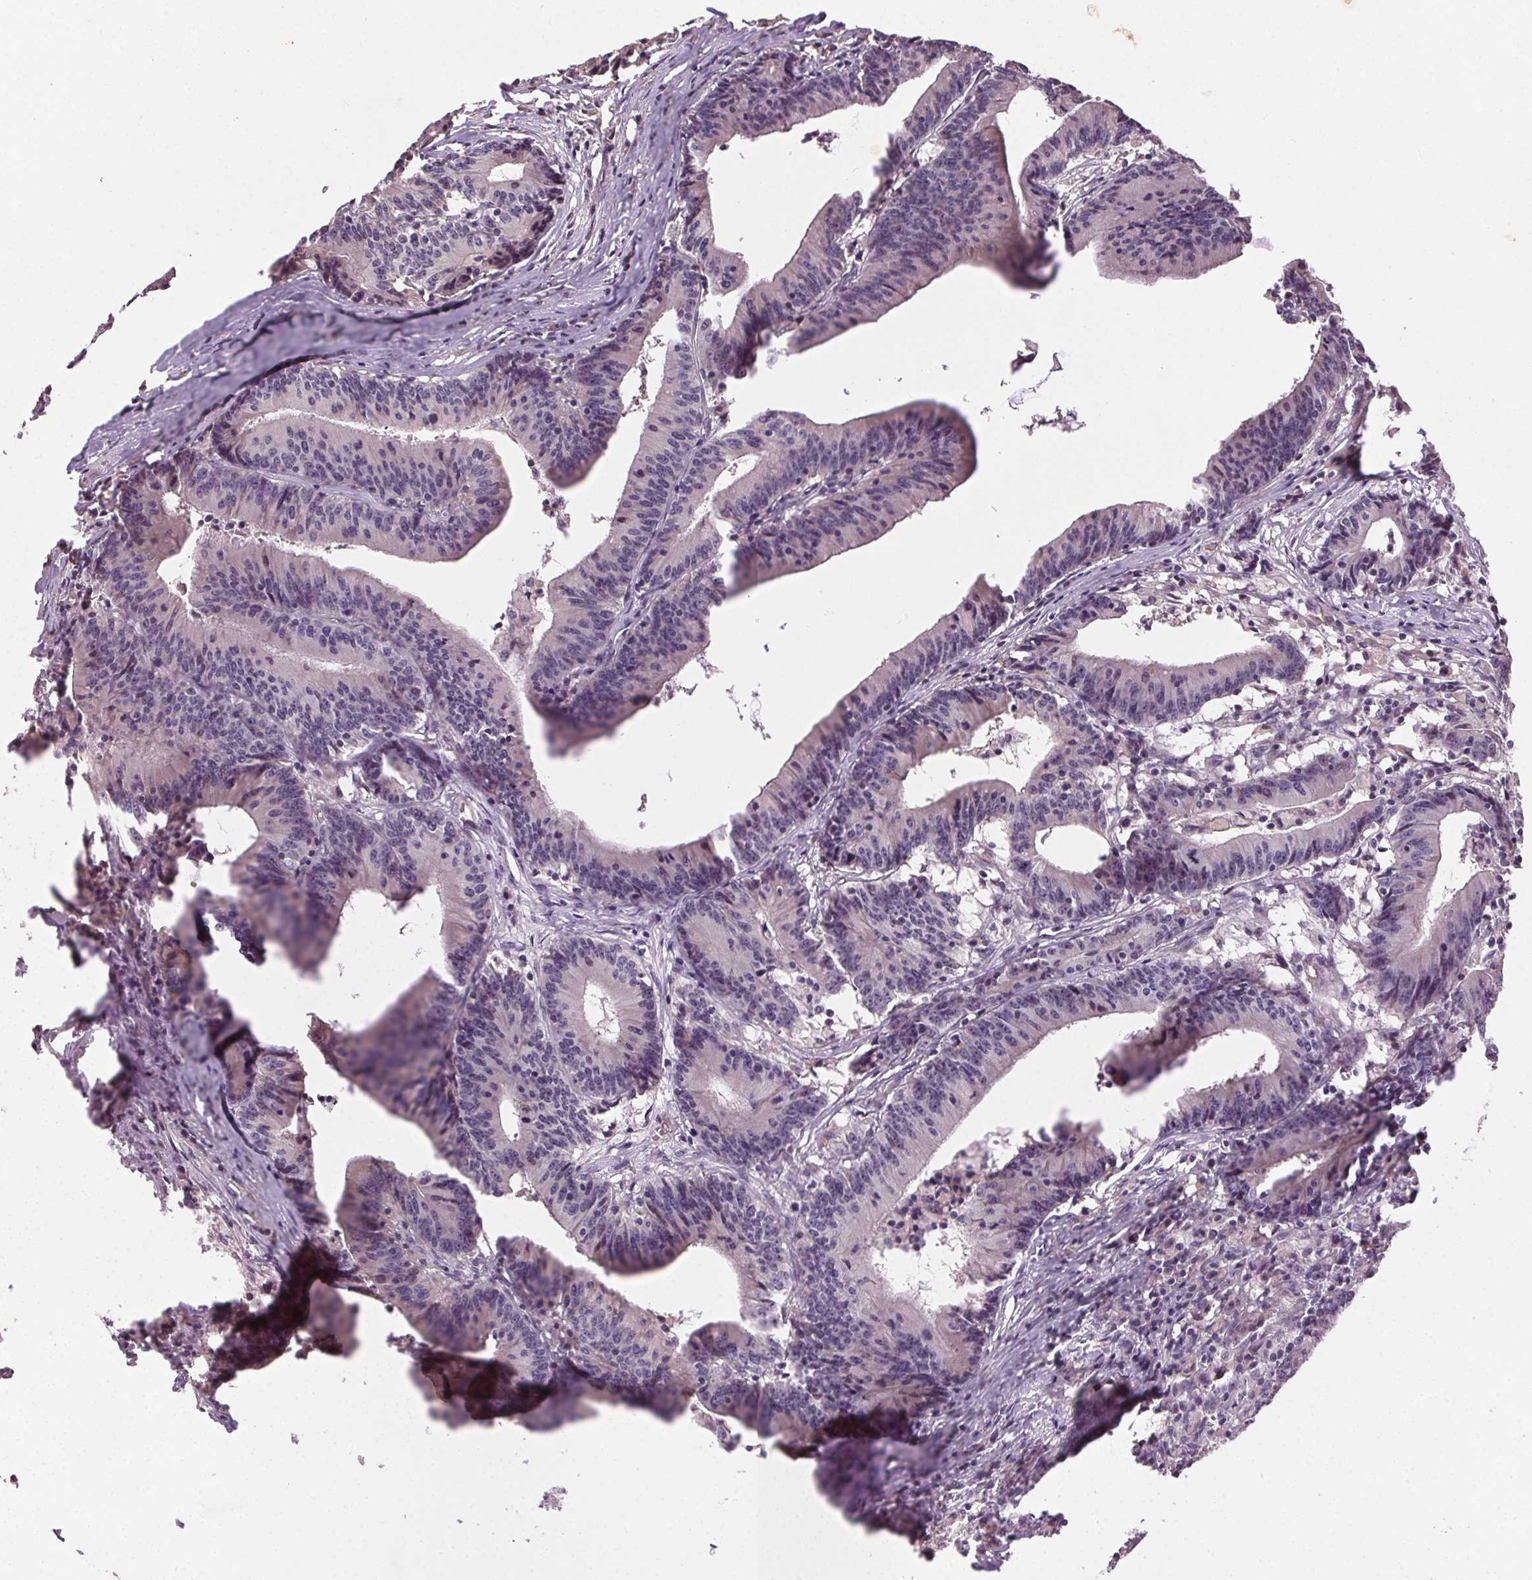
{"staining": {"intensity": "negative", "quantity": "none", "location": "none"}, "tissue": "colorectal cancer", "cell_type": "Tumor cells", "image_type": "cancer", "snomed": [{"axis": "morphology", "description": "Adenocarcinoma, NOS"}, {"axis": "topography", "description": "Colon"}], "caption": "This histopathology image is of colorectal cancer (adenocarcinoma) stained with IHC to label a protein in brown with the nuclei are counter-stained blue. There is no staining in tumor cells.", "gene": "ATP1B3", "patient": {"sex": "female", "age": 78}}